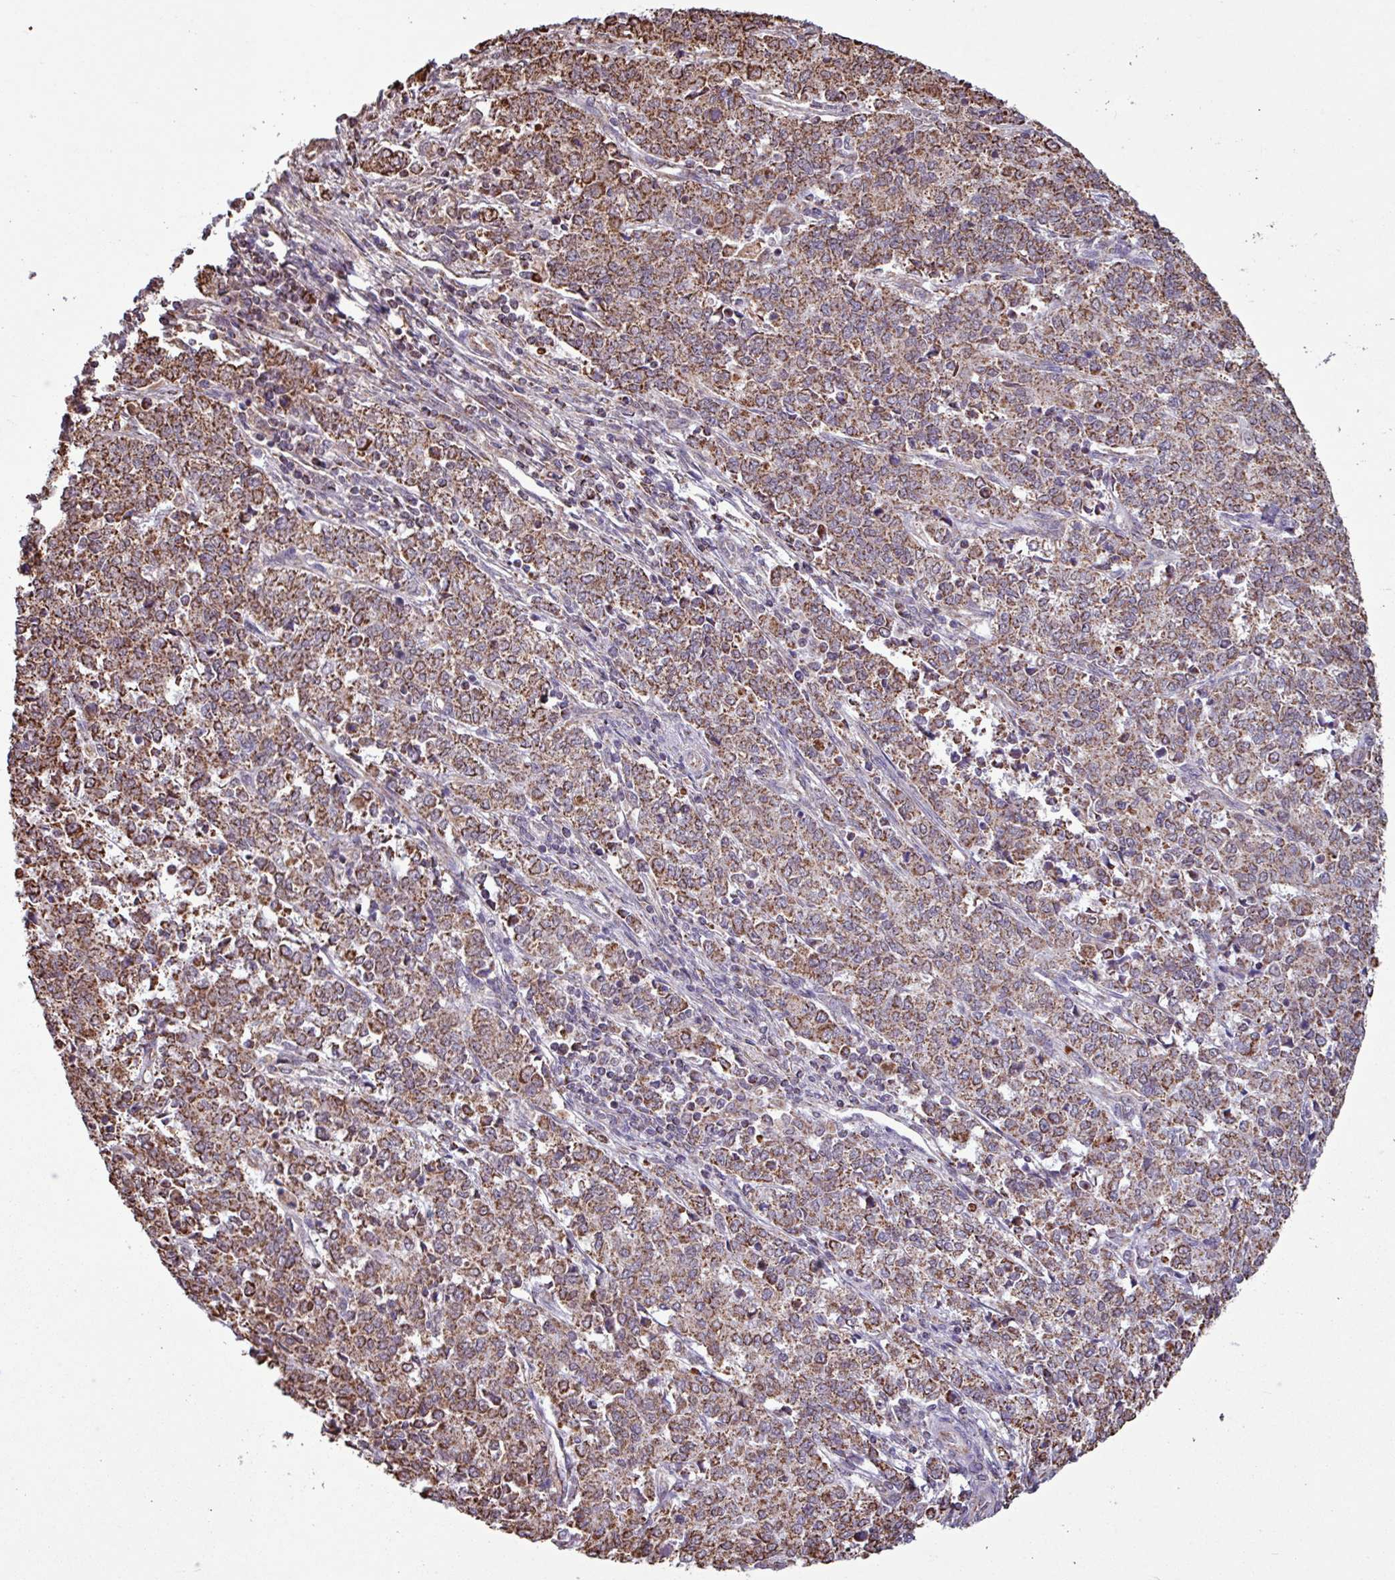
{"staining": {"intensity": "strong", "quantity": ">75%", "location": "cytoplasmic/membranous"}, "tissue": "endometrial cancer", "cell_type": "Tumor cells", "image_type": "cancer", "snomed": [{"axis": "morphology", "description": "Adenocarcinoma, NOS"}, {"axis": "topography", "description": "Endometrium"}], "caption": "A brown stain labels strong cytoplasmic/membranous expression of a protein in adenocarcinoma (endometrial) tumor cells.", "gene": "ALG8", "patient": {"sex": "female", "age": 50}}